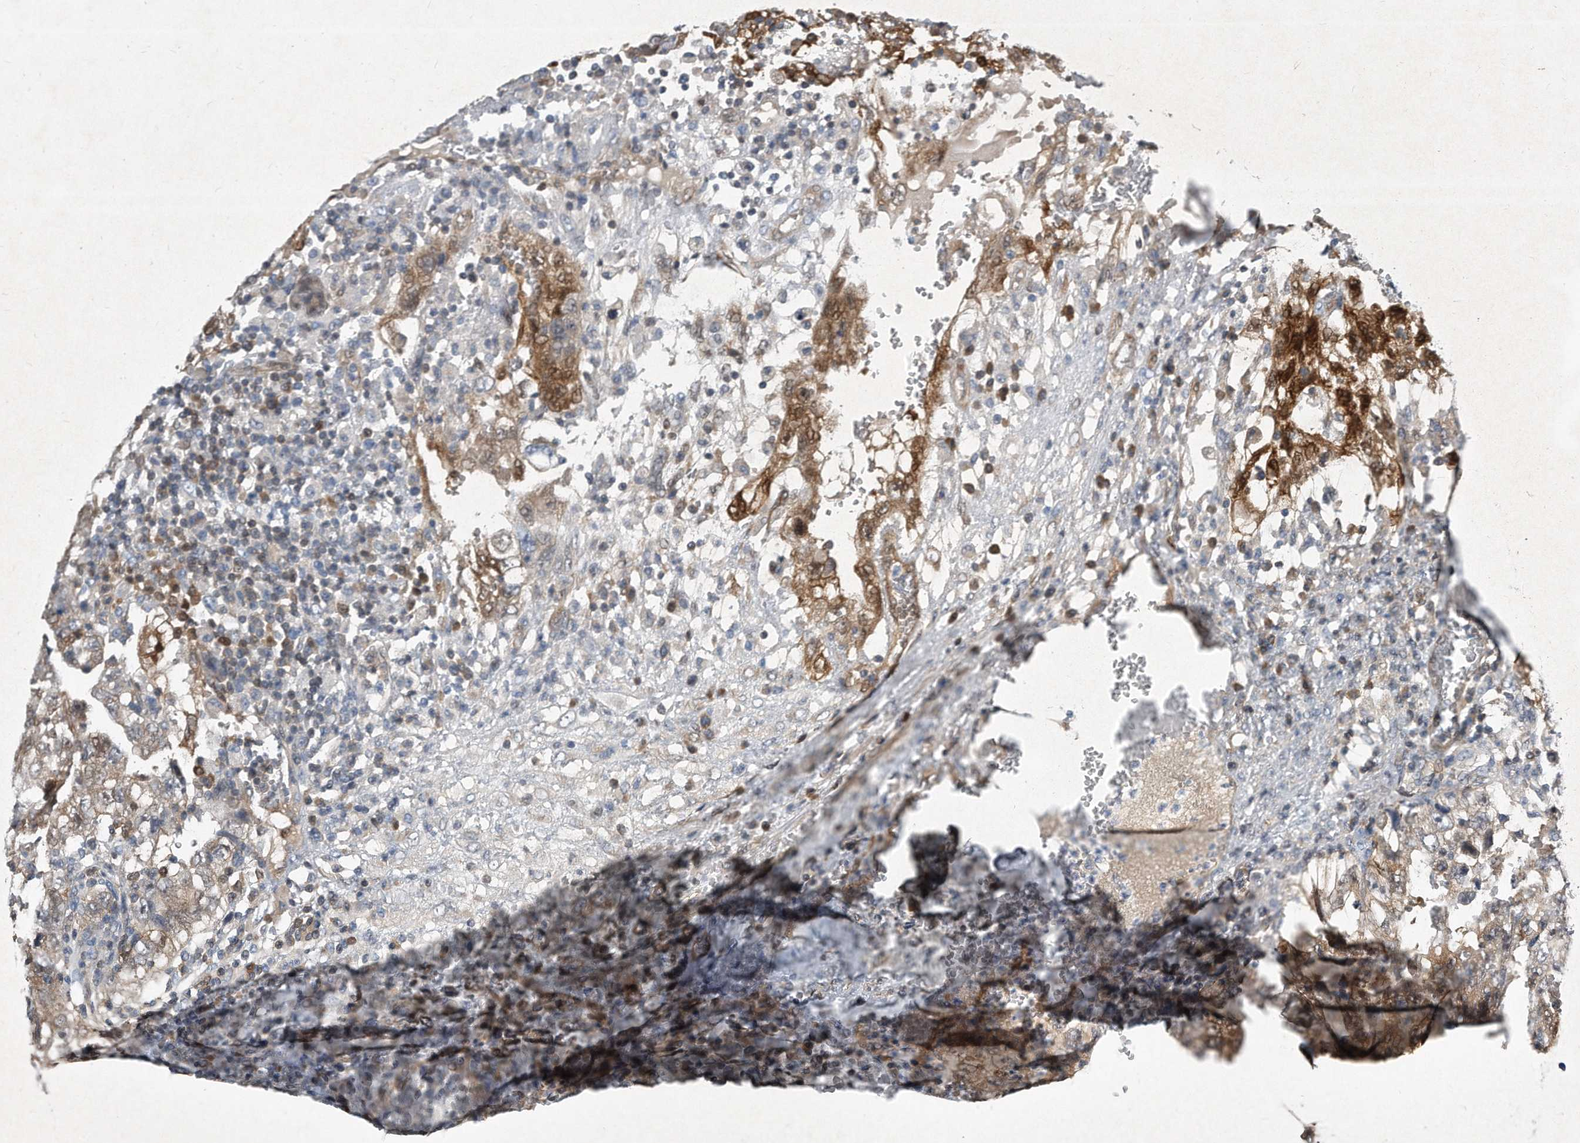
{"staining": {"intensity": "moderate", "quantity": ">75%", "location": "cytoplasmic/membranous,nuclear"}, "tissue": "testis cancer", "cell_type": "Tumor cells", "image_type": "cancer", "snomed": [{"axis": "morphology", "description": "Carcinoma, Embryonal, NOS"}, {"axis": "topography", "description": "Testis"}], "caption": "Protein staining exhibits moderate cytoplasmic/membranous and nuclear staining in about >75% of tumor cells in testis cancer. The staining is performed using DAB brown chromogen to label protein expression. The nuclei are counter-stained blue using hematoxylin.", "gene": "MAP2K6", "patient": {"sex": "male", "age": 36}}